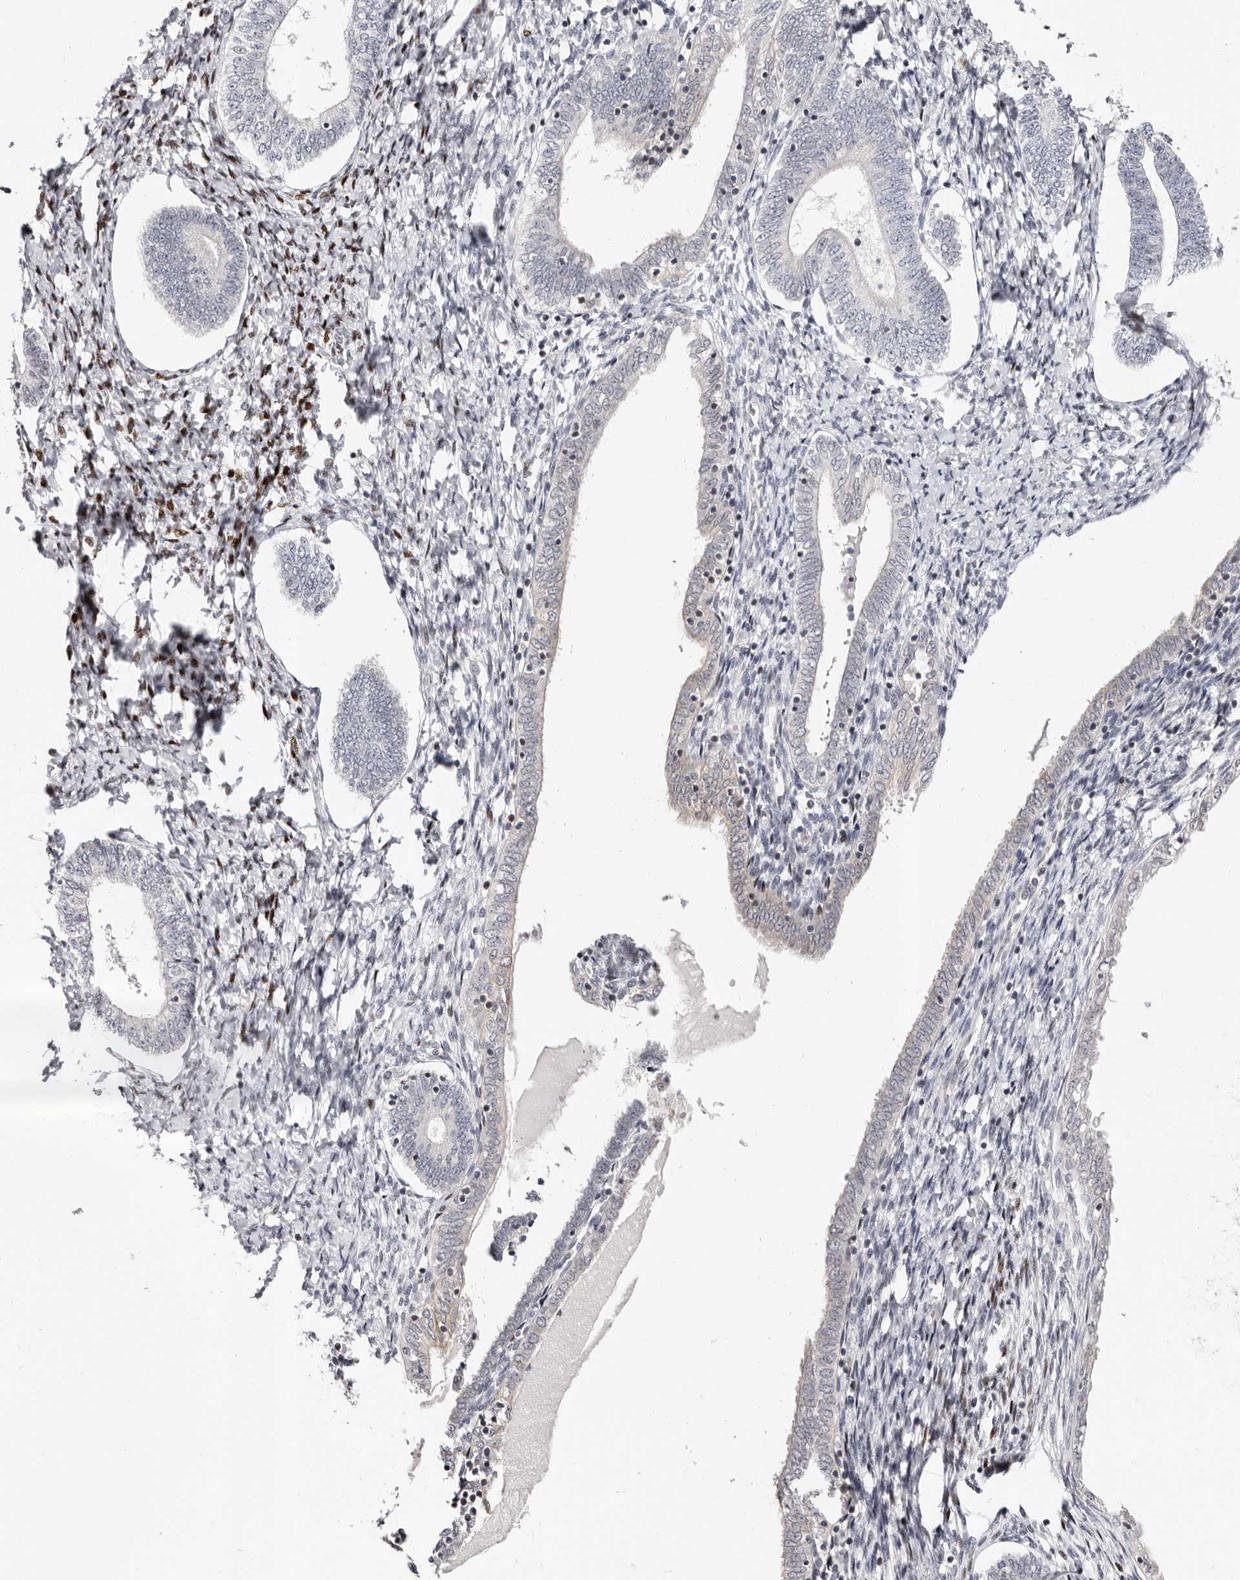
{"staining": {"intensity": "strong", "quantity": "<25%", "location": "nuclear"}, "tissue": "endometrium", "cell_type": "Cells in endometrial stroma", "image_type": "normal", "snomed": [{"axis": "morphology", "description": "Normal tissue, NOS"}, {"axis": "topography", "description": "Endometrium"}], "caption": "Protein expression analysis of benign endometrium shows strong nuclear staining in about <25% of cells in endometrial stroma.", "gene": "NUP153", "patient": {"sex": "female", "age": 72}}